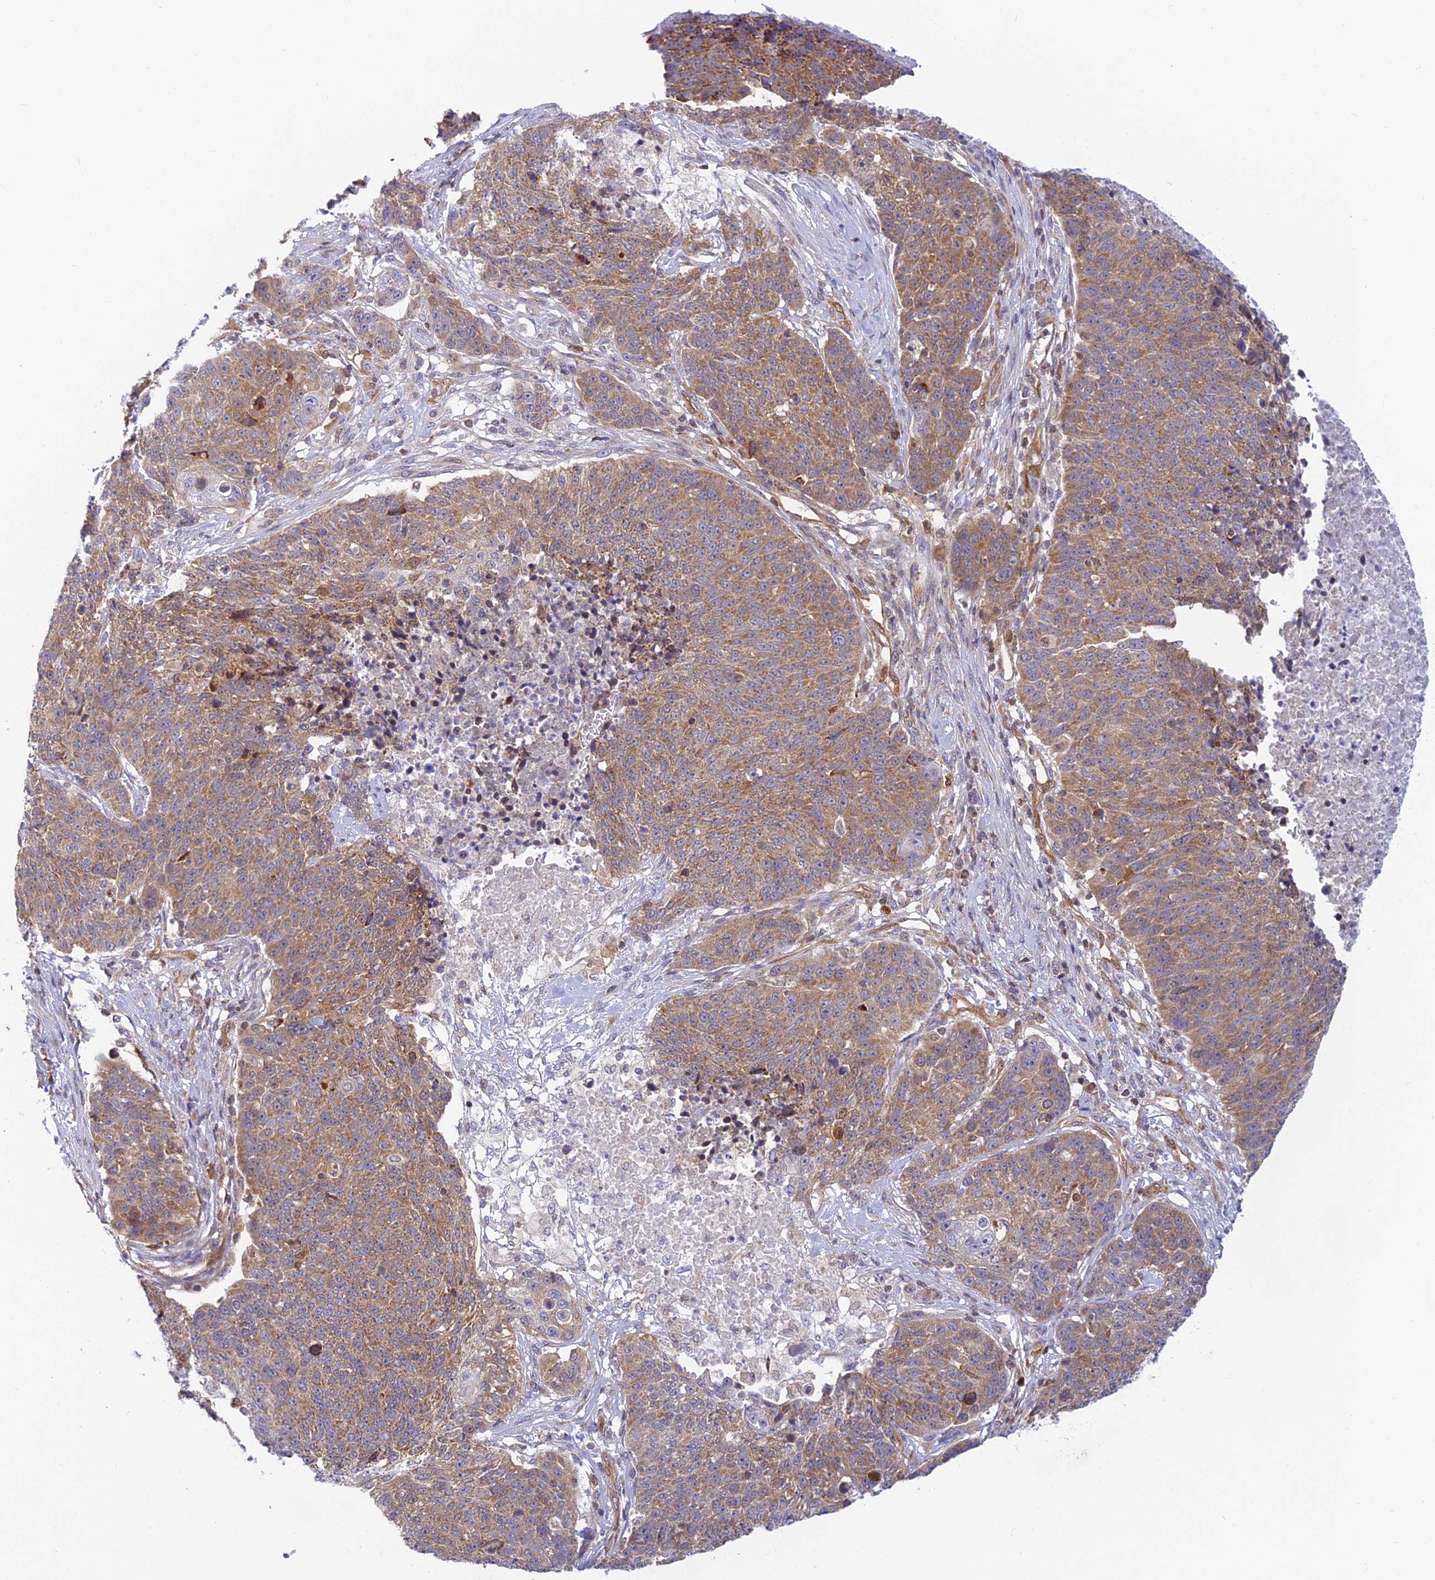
{"staining": {"intensity": "moderate", "quantity": ">75%", "location": "cytoplasmic/membranous"}, "tissue": "lung cancer", "cell_type": "Tumor cells", "image_type": "cancer", "snomed": [{"axis": "morphology", "description": "Normal tissue, NOS"}, {"axis": "morphology", "description": "Squamous cell carcinoma, NOS"}, {"axis": "topography", "description": "Lymph node"}, {"axis": "topography", "description": "Lung"}], "caption": "Lung cancer stained for a protein demonstrates moderate cytoplasmic/membranous positivity in tumor cells.", "gene": "LYSMD2", "patient": {"sex": "male", "age": 66}}